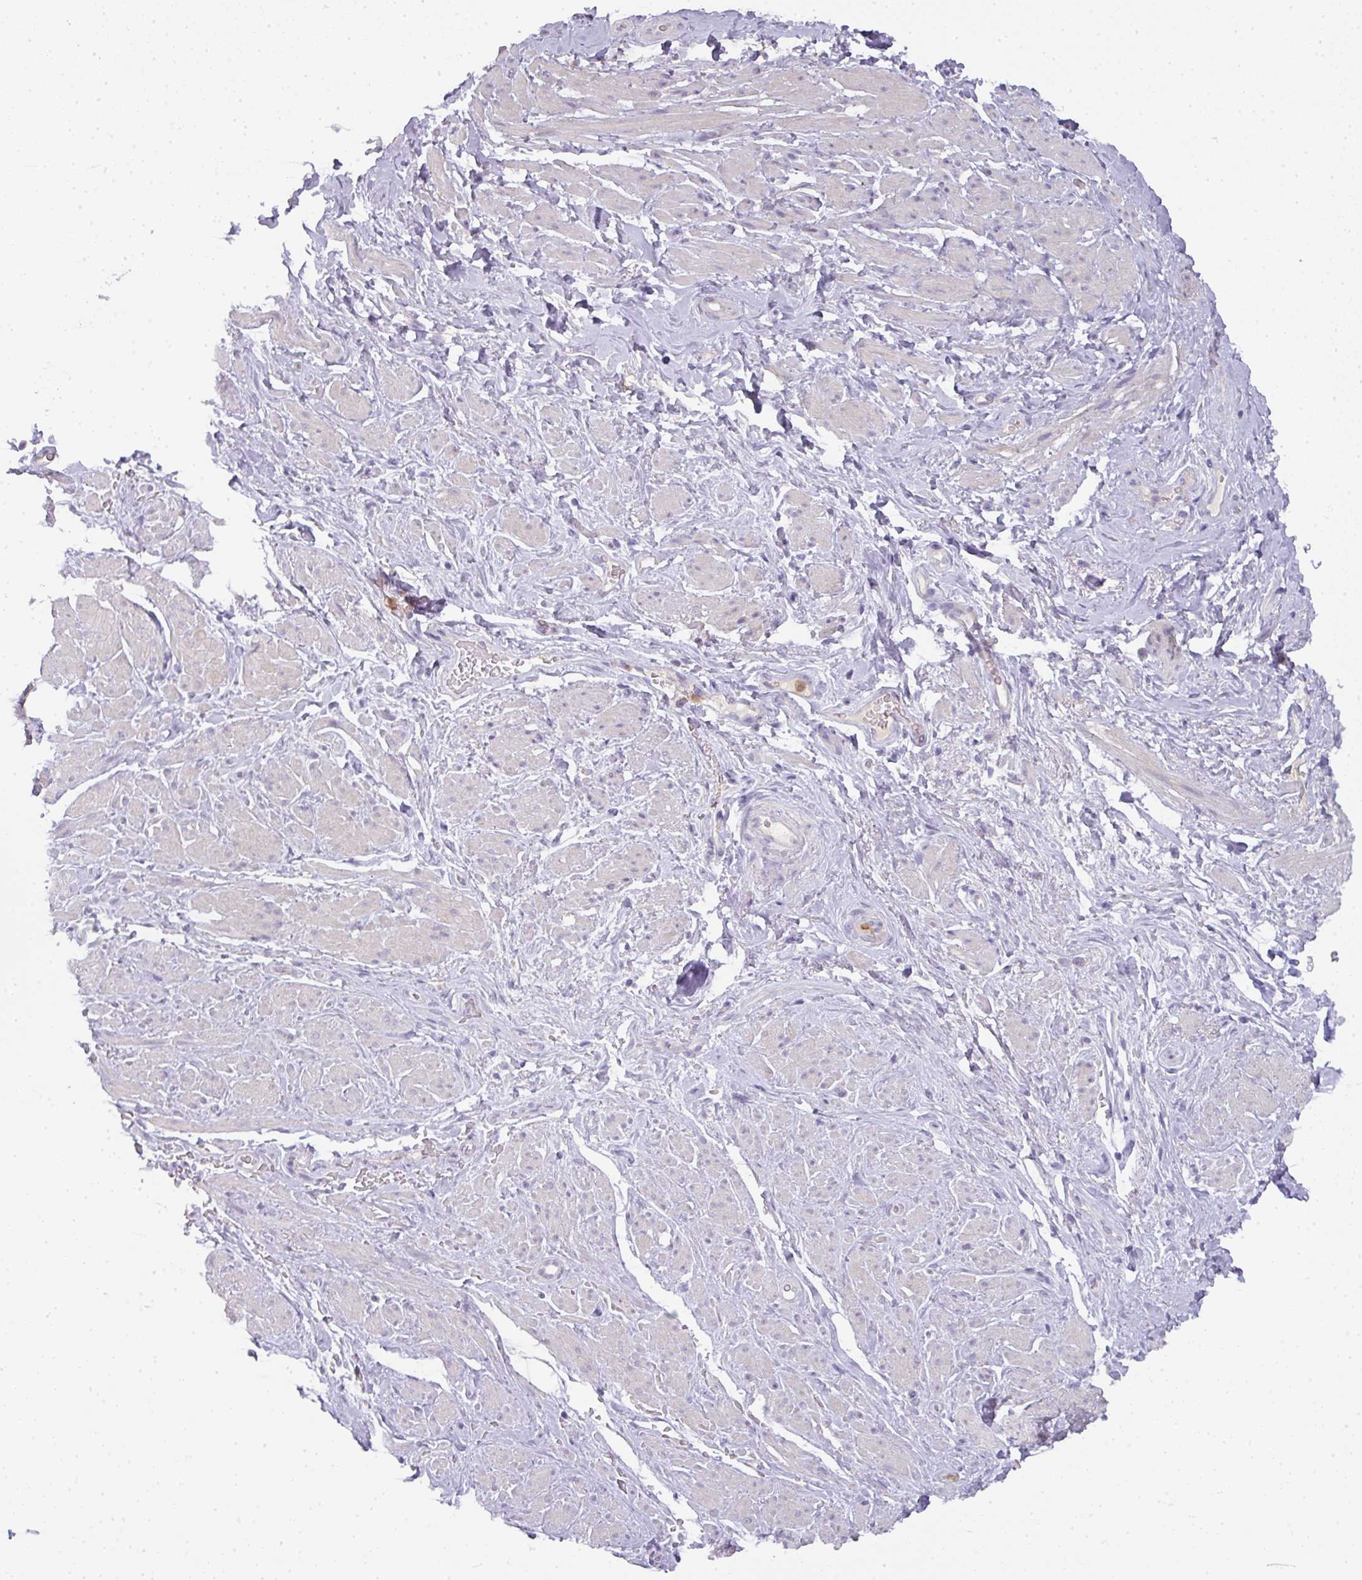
{"staining": {"intensity": "negative", "quantity": "none", "location": "none"}, "tissue": "smooth muscle", "cell_type": "Smooth muscle cells", "image_type": "normal", "snomed": [{"axis": "morphology", "description": "Normal tissue, NOS"}, {"axis": "topography", "description": "Smooth muscle"}, {"axis": "topography", "description": "Peripheral nerve tissue"}], "caption": "A high-resolution histopathology image shows immunohistochemistry staining of unremarkable smooth muscle, which displays no significant staining in smooth muscle cells.", "gene": "HHEX", "patient": {"sex": "male", "age": 69}}